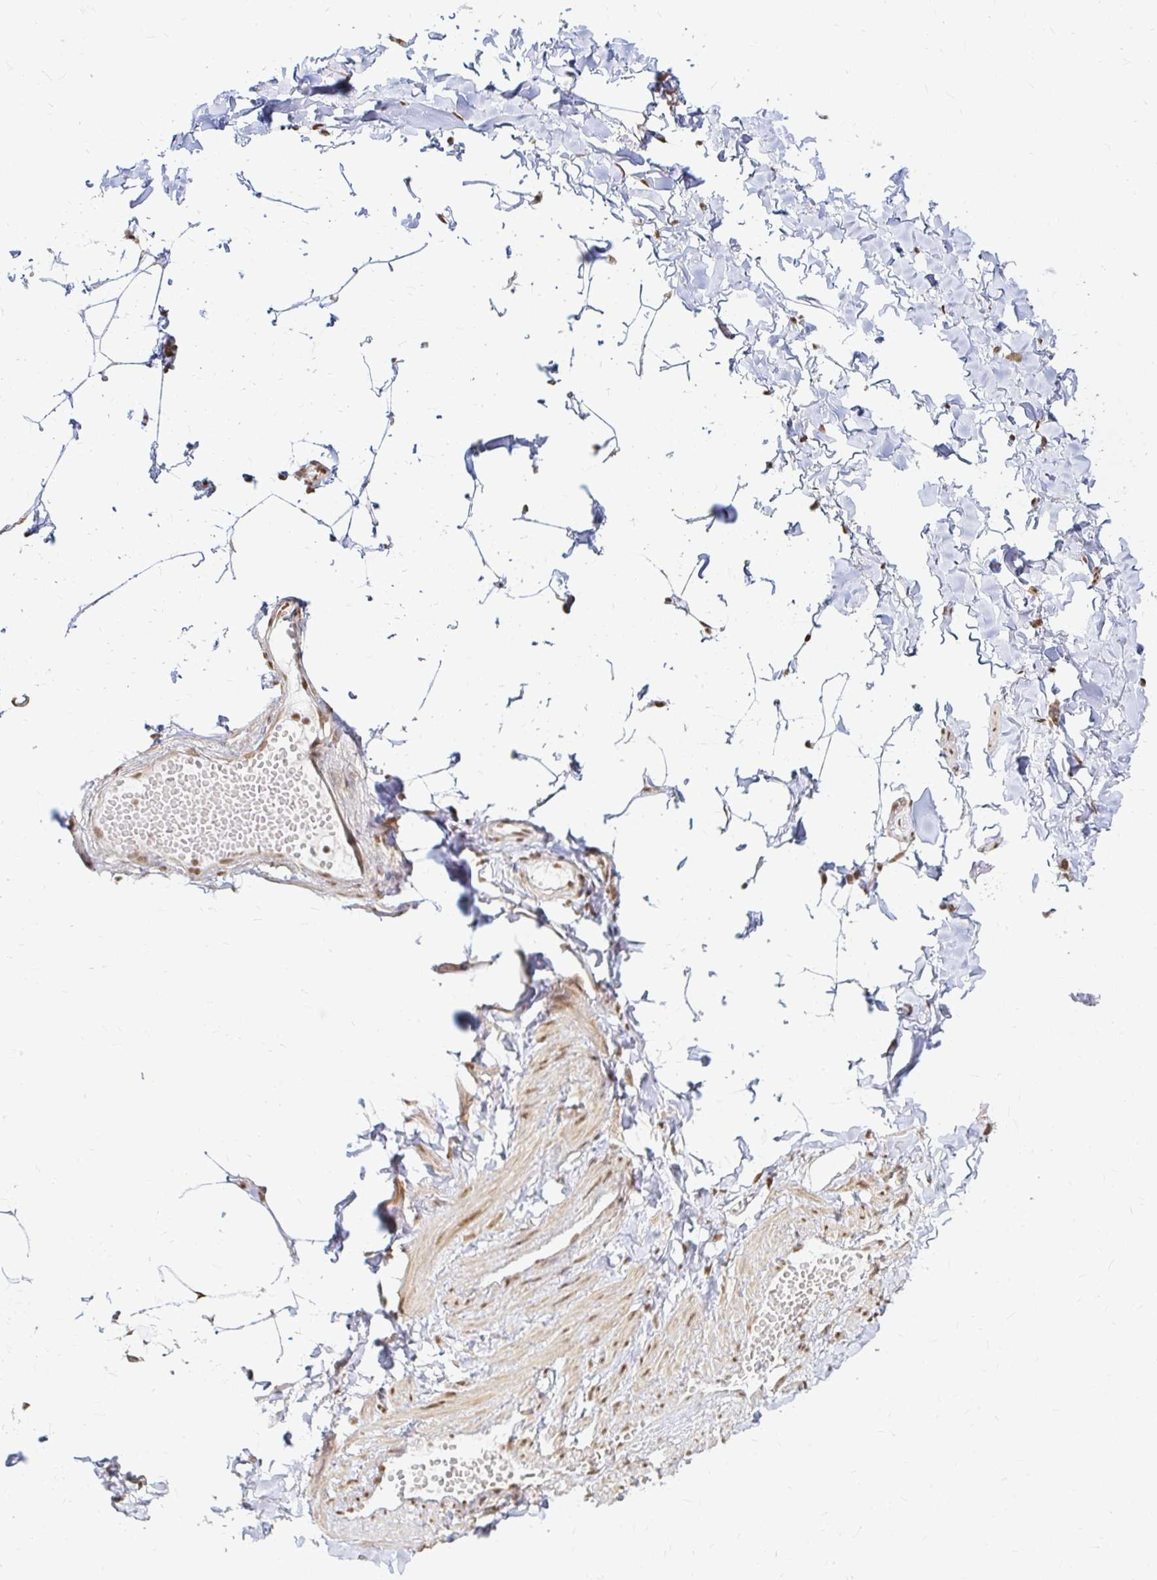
{"staining": {"intensity": "negative", "quantity": "none", "location": "none"}, "tissue": "adipose tissue", "cell_type": "Adipocytes", "image_type": "normal", "snomed": [{"axis": "morphology", "description": "Normal tissue, NOS"}, {"axis": "topography", "description": "Soft tissue"}, {"axis": "topography", "description": "Adipose tissue"}, {"axis": "topography", "description": "Vascular tissue"}, {"axis": "topography", "description": "Peripheral nerve tissue"}], "caption": "This micrograph is of benign adipose tissue stained with immunohistochemistry to label a protein in brown with the nuclei are counter-stained blue. There is no positivity in adipocytes.", "gene": "HNRNPU", "patient": {"sex": "male", "age": 29}}